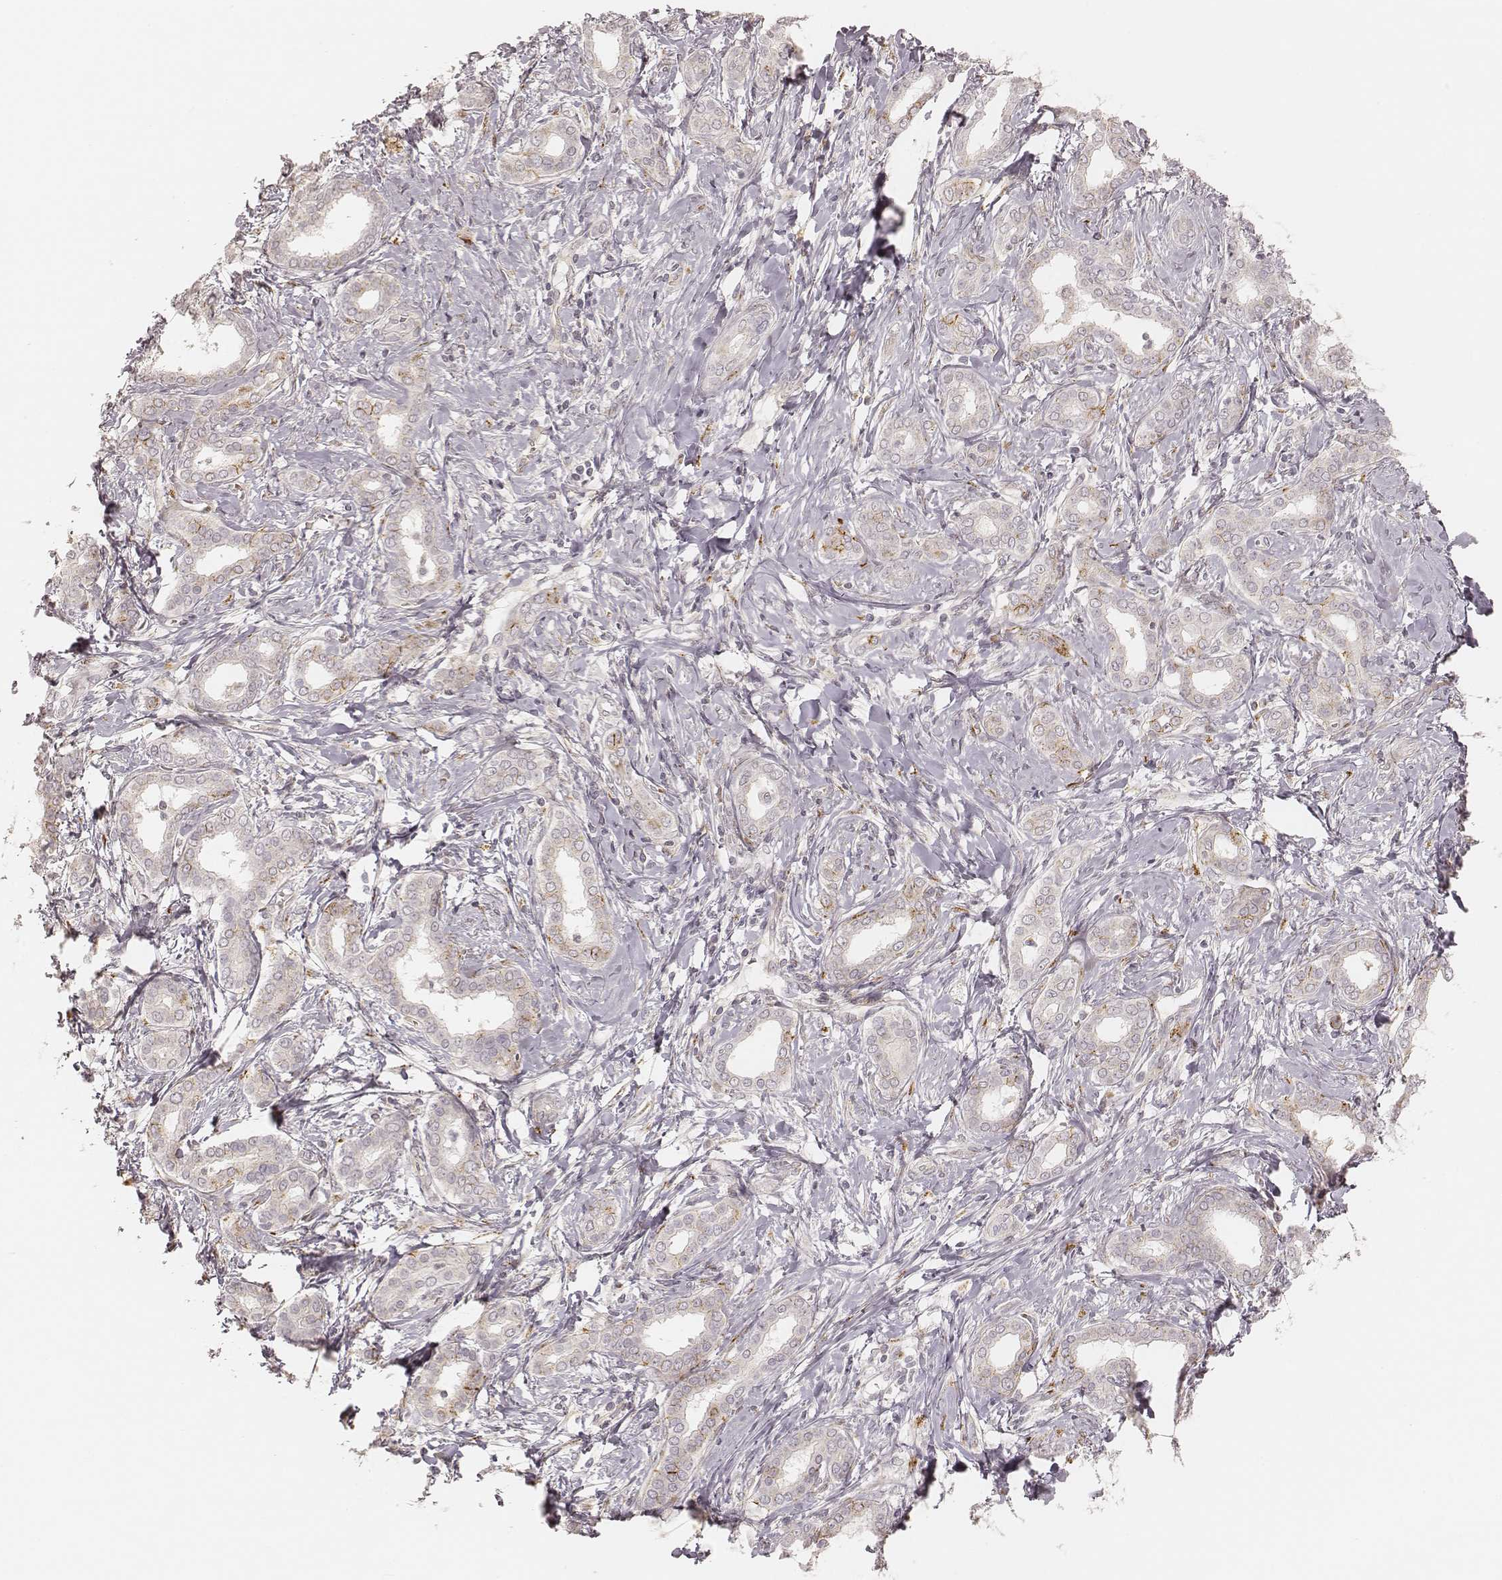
{"staining": {"intensity": "moderate", "quantity": "<25%", "location": "cytoplasmic/membranous"}, "tissue": "liver cancer", "cell_type": "Tumor cells", "image_type": "cancer", "snomed": [{"axis": "morphology", "description": "Cholangiocarcinoma"}, {"axis": "topography", "description": "Liver"}], "caption": "Immunohistochemical staining of liver cancer displays moderate cytoplasmic/membranous protein staining in about <25% of tumor cells. (IHC, brightfield microscopy, high magnification).", "gene": "GORASP2", "patient": {"sex": "female", "age": 47}}